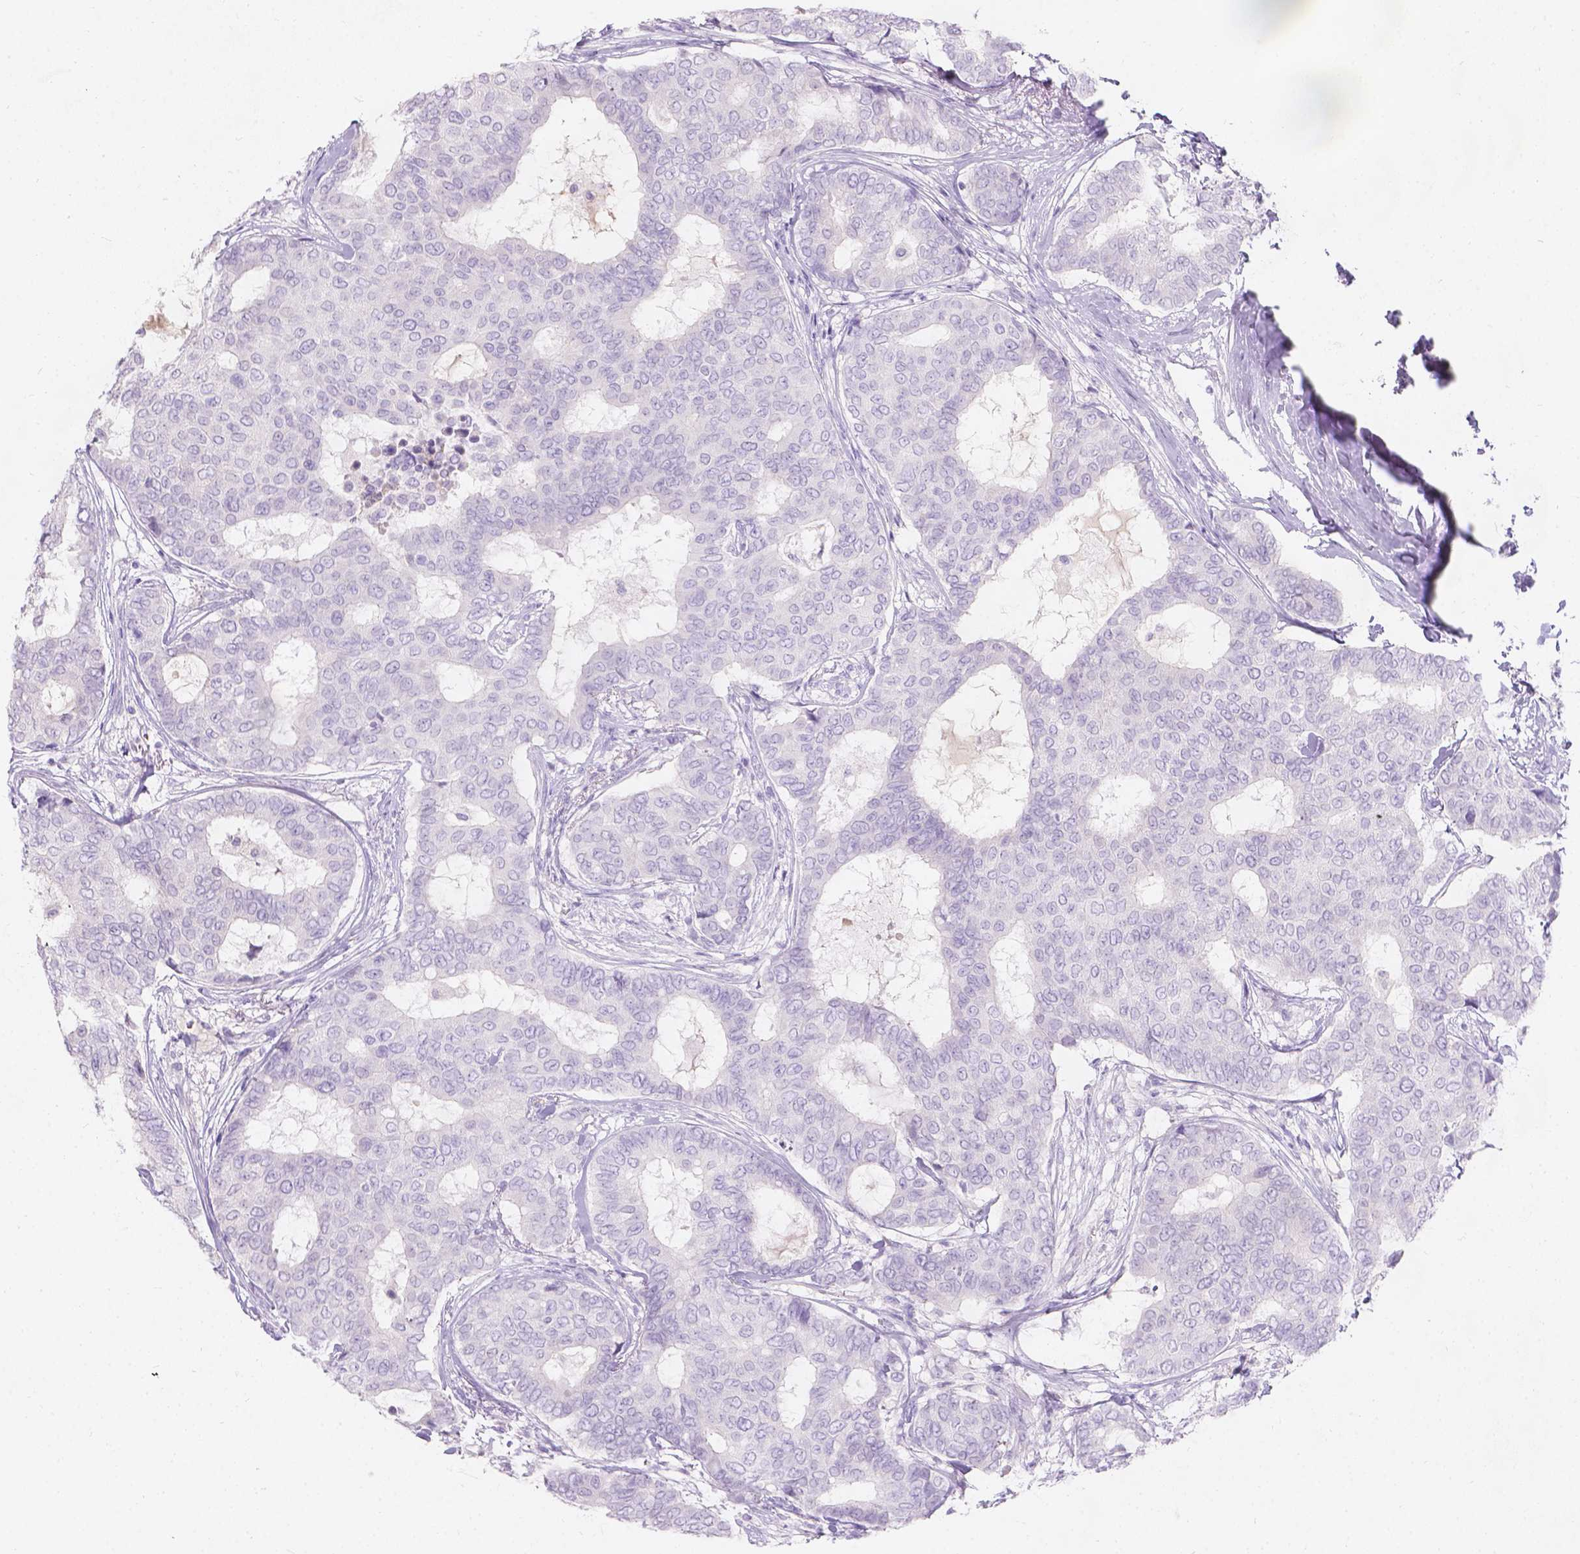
{"staining": {"intensity": "negative", "quantity": "none", "location": "none"}, "tissue": "breast cancer", "cell_type": "Tumor cells", "image_type": "cancer", "snomed": [{"axis": "morphology", "description": "Duct carcinoma"}, {"axis": "topography", "description": "Breast"}], "caption": "Tumor cells are negative for protein expression in human breast cancer.", "gene": "GAL3ST2", "patient": {"sex": "female", "age": 75}}